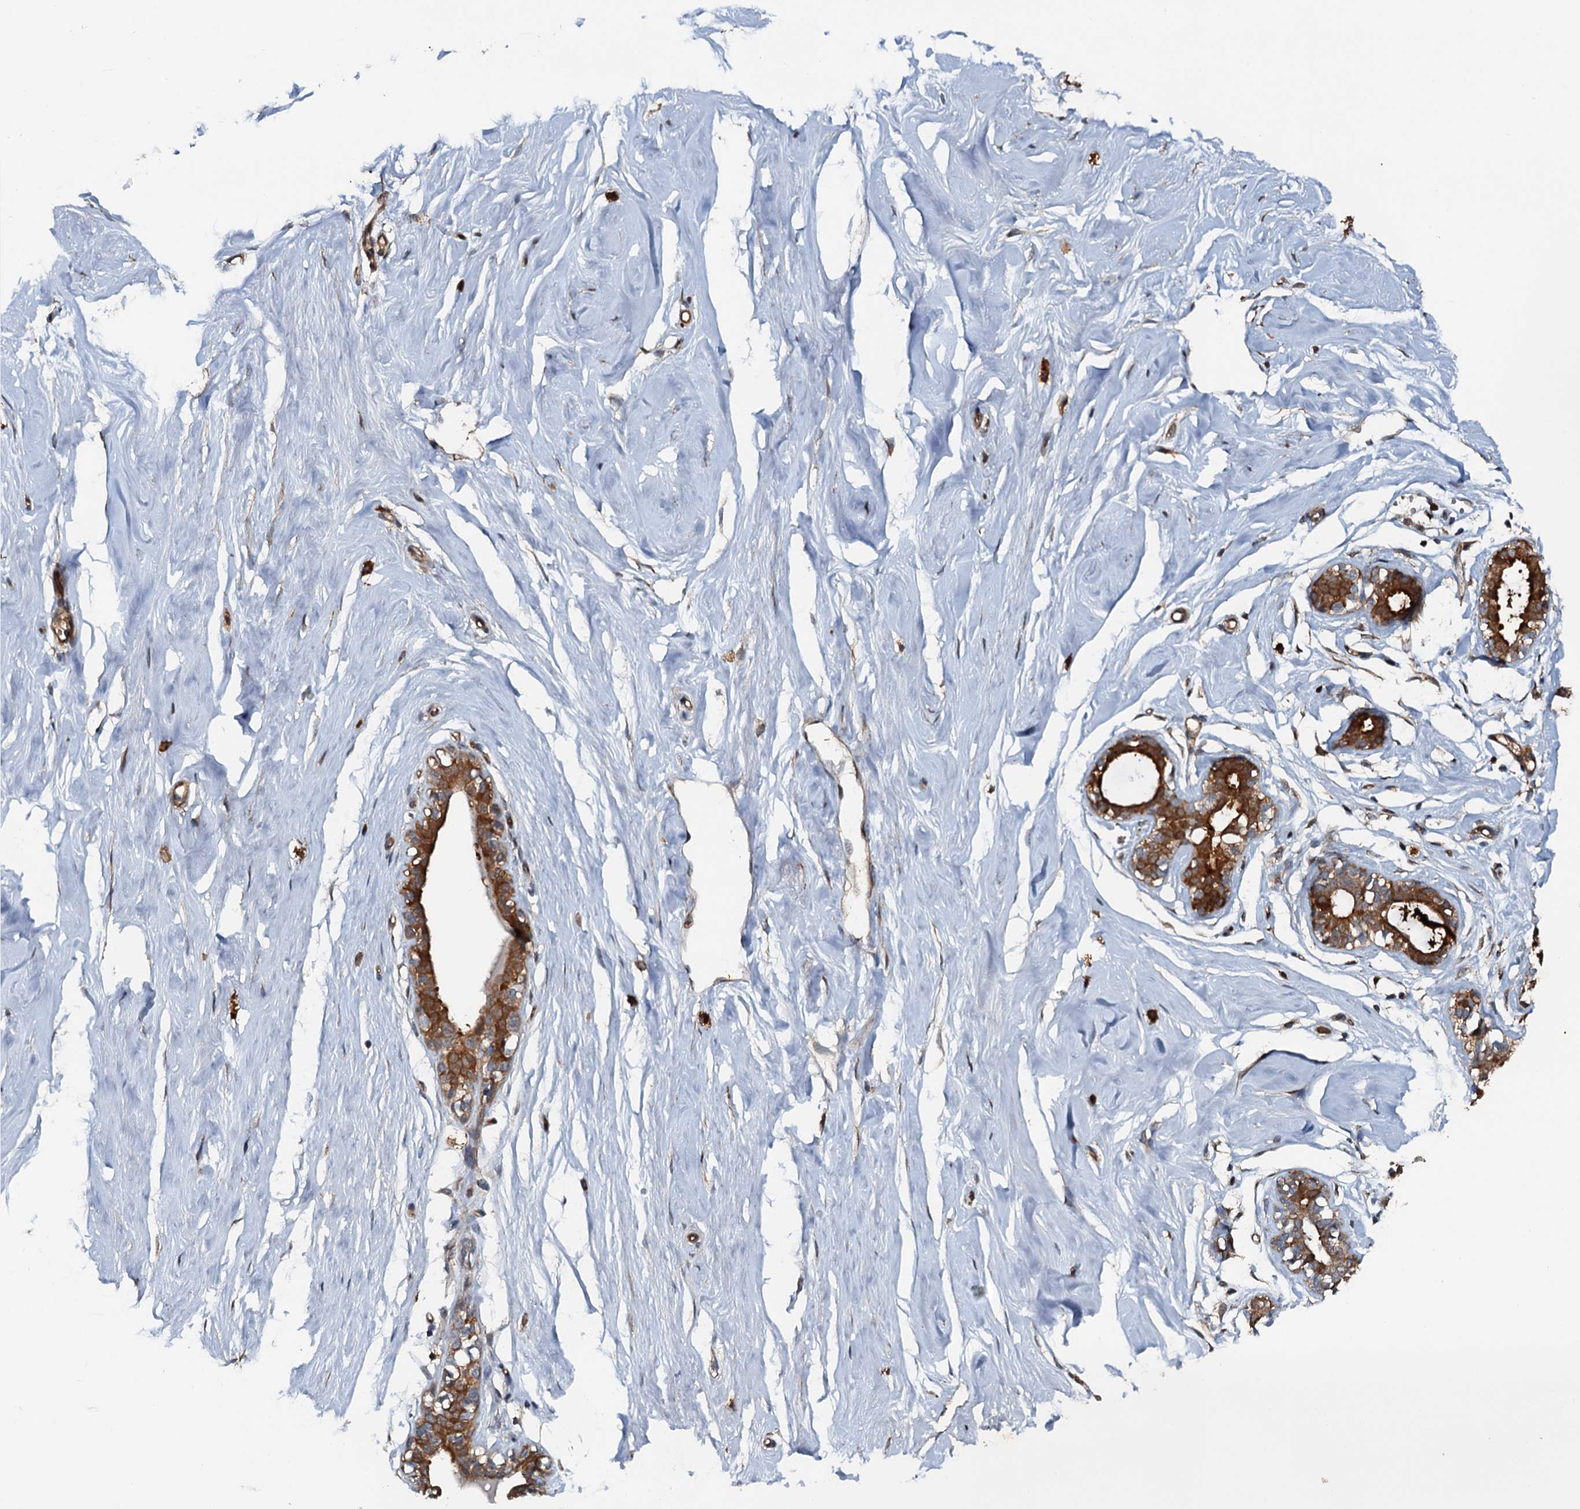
{"staining": {"intensity": "weak", "quantity": "<25%", "location": "cytoplasmic/membranous"}, "tissue": "breast", "cell_type": "Adipocytes", "image_type": "normal", "snomed": [{"axis": "morphology", "description": "Normal tissue, NOS"}, {"axis": "morphology", "description": "Adenoma, NOS"}, {"axis": "topography", "description": "Breast"}], "caption": "The micrograph shows no staining of adipocytes in normal breast. (Stains: DAB IHC with hematoxylin counter stain, Microscopy: brightfield microscopy at high magnification).", "gene": "AAGAB", "patient": {"sex": "female", "age": 23}}